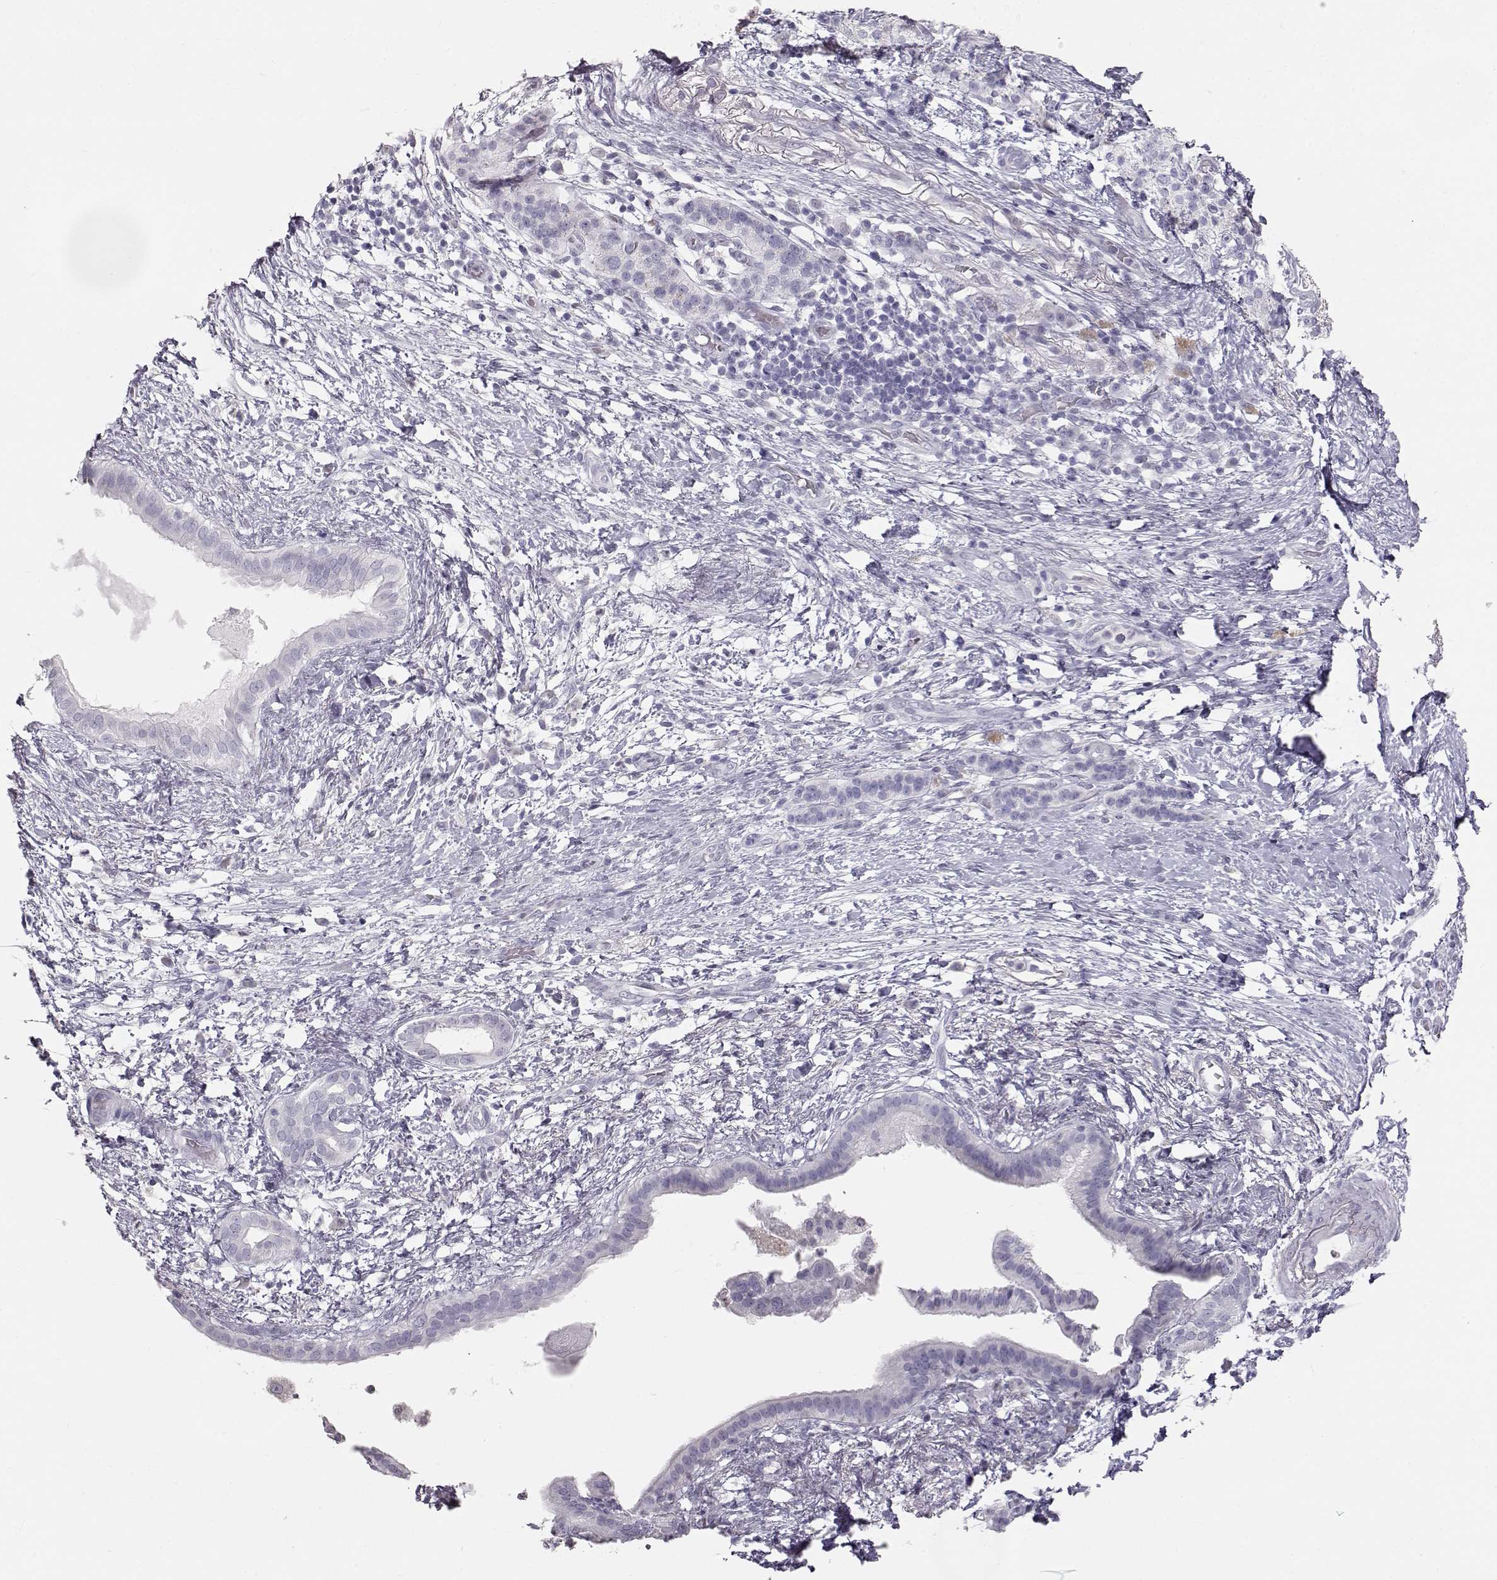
{"staining": {"intensity": "negative", "quantity": "none", "location": "none"}, "tissue": "pancreatic cancer", "cell_type": "Tumor cells", "image_type": "cancer", "snomed": [{"axis": "morphology", "description": "Adenocarcinoma, NOS"}, {"axis": "topography", "description": "Pancreas"}], "caption": "Protein analysis of adenocarcinoma (pancreatic) reveals no significant positivity in tumor cells.", "gene": "KRT33A", "patient": {"sex": "female", "age": 72}}